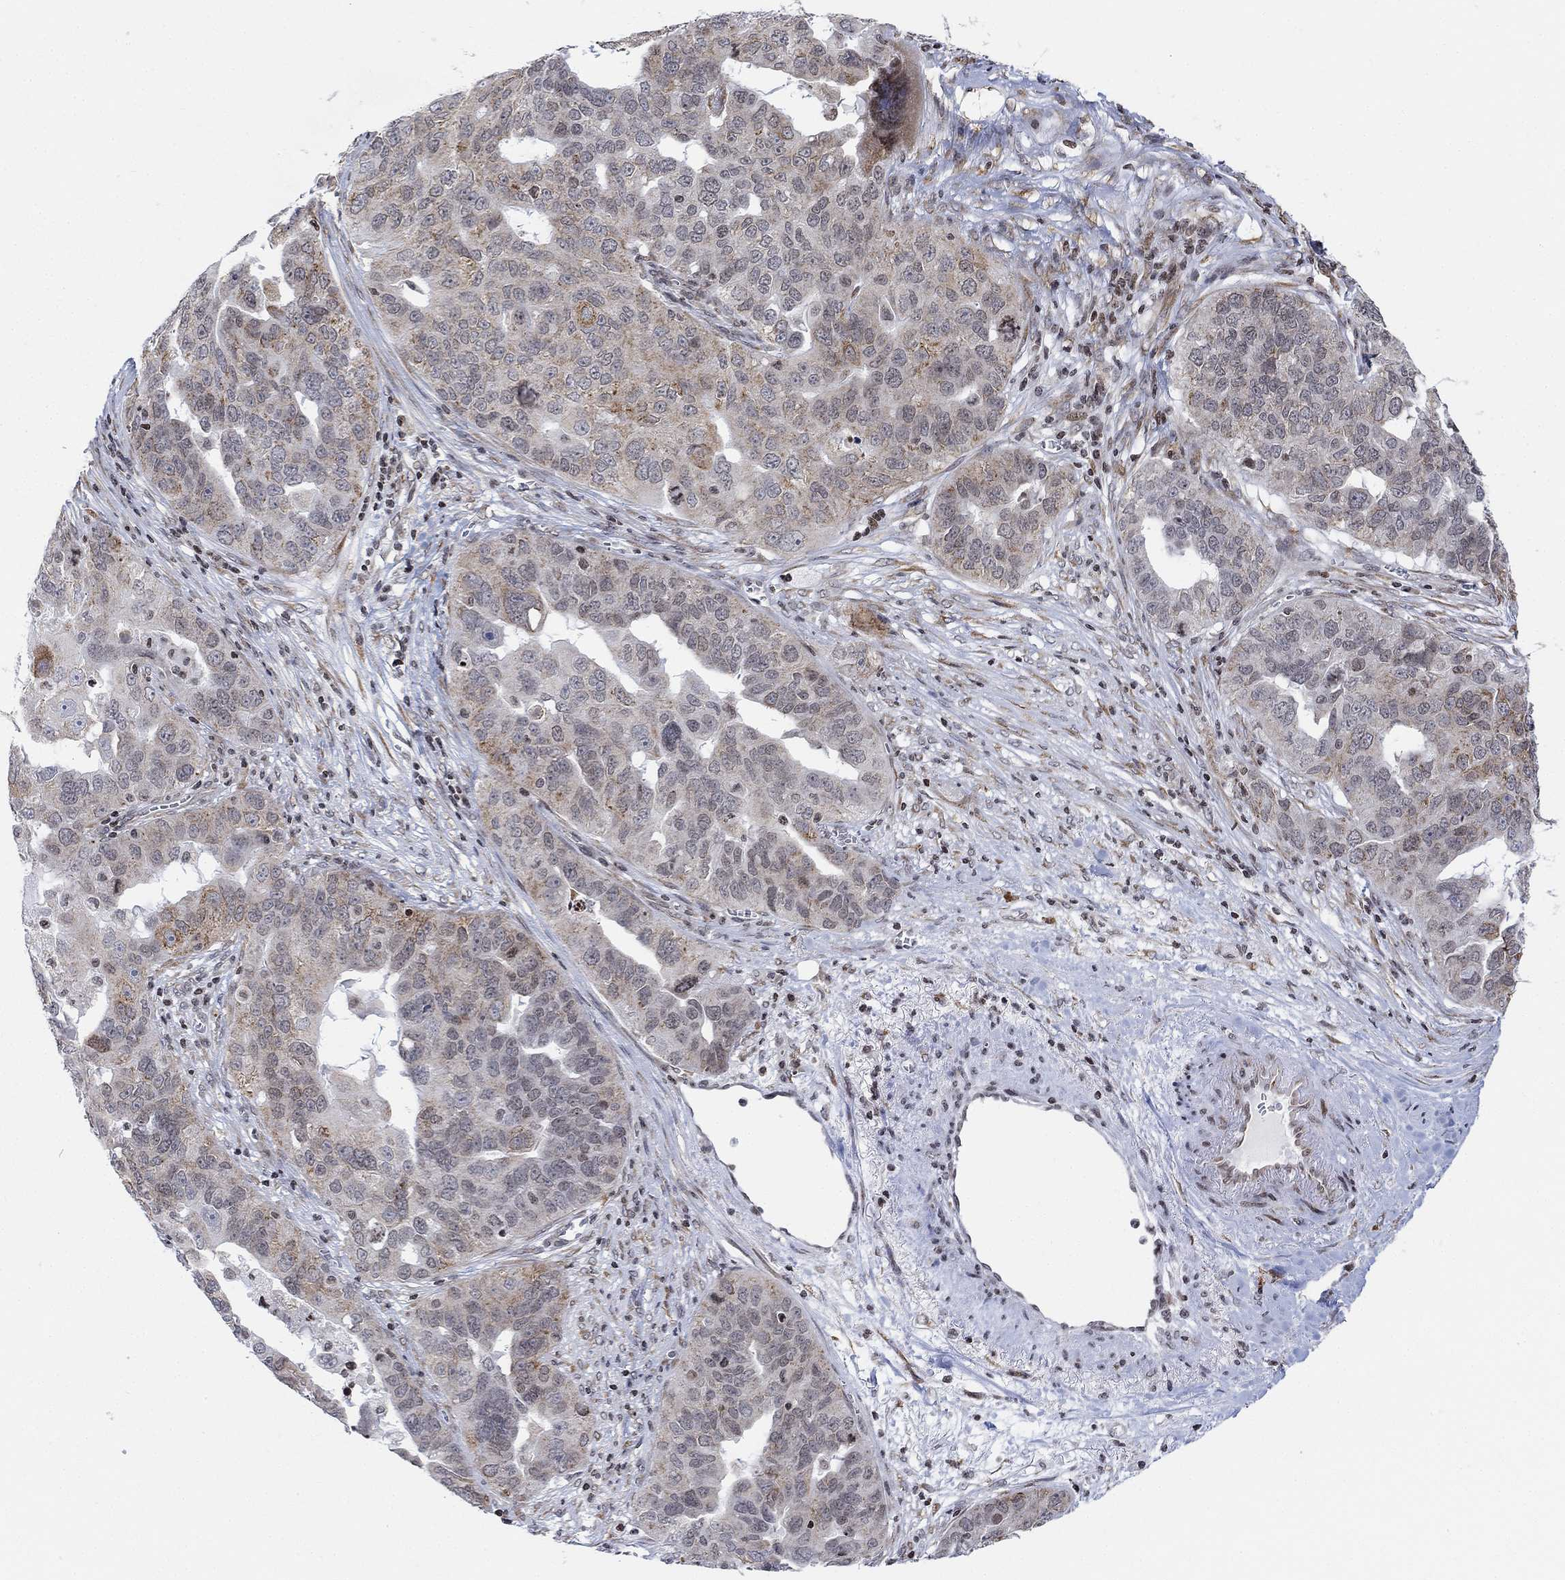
{"staining": {"intensity": "moderate", "quantity": "<25%", "location": "cytoplasmic/membranous"}, "tissue": "ovarian cancer", "cell_type": "Tumor cells", "image_type": "cancer", "snomed": [{"axis": "morphology", "description": "Carcinoma, endometroid"}, {"axis": "topography", "description": "Soft tissue"}, {"axis": "topography", "description": "Ovary"}], "caption": "This micrograph shows immunohistochemistry (IHC) staining of human ovarian cancer, with low moderate cytoplasmic/membranous expression in approximately <25% of tumor cells.", "gene": "ABHD14A", "patient": {"sex": "female", "age": 52}}